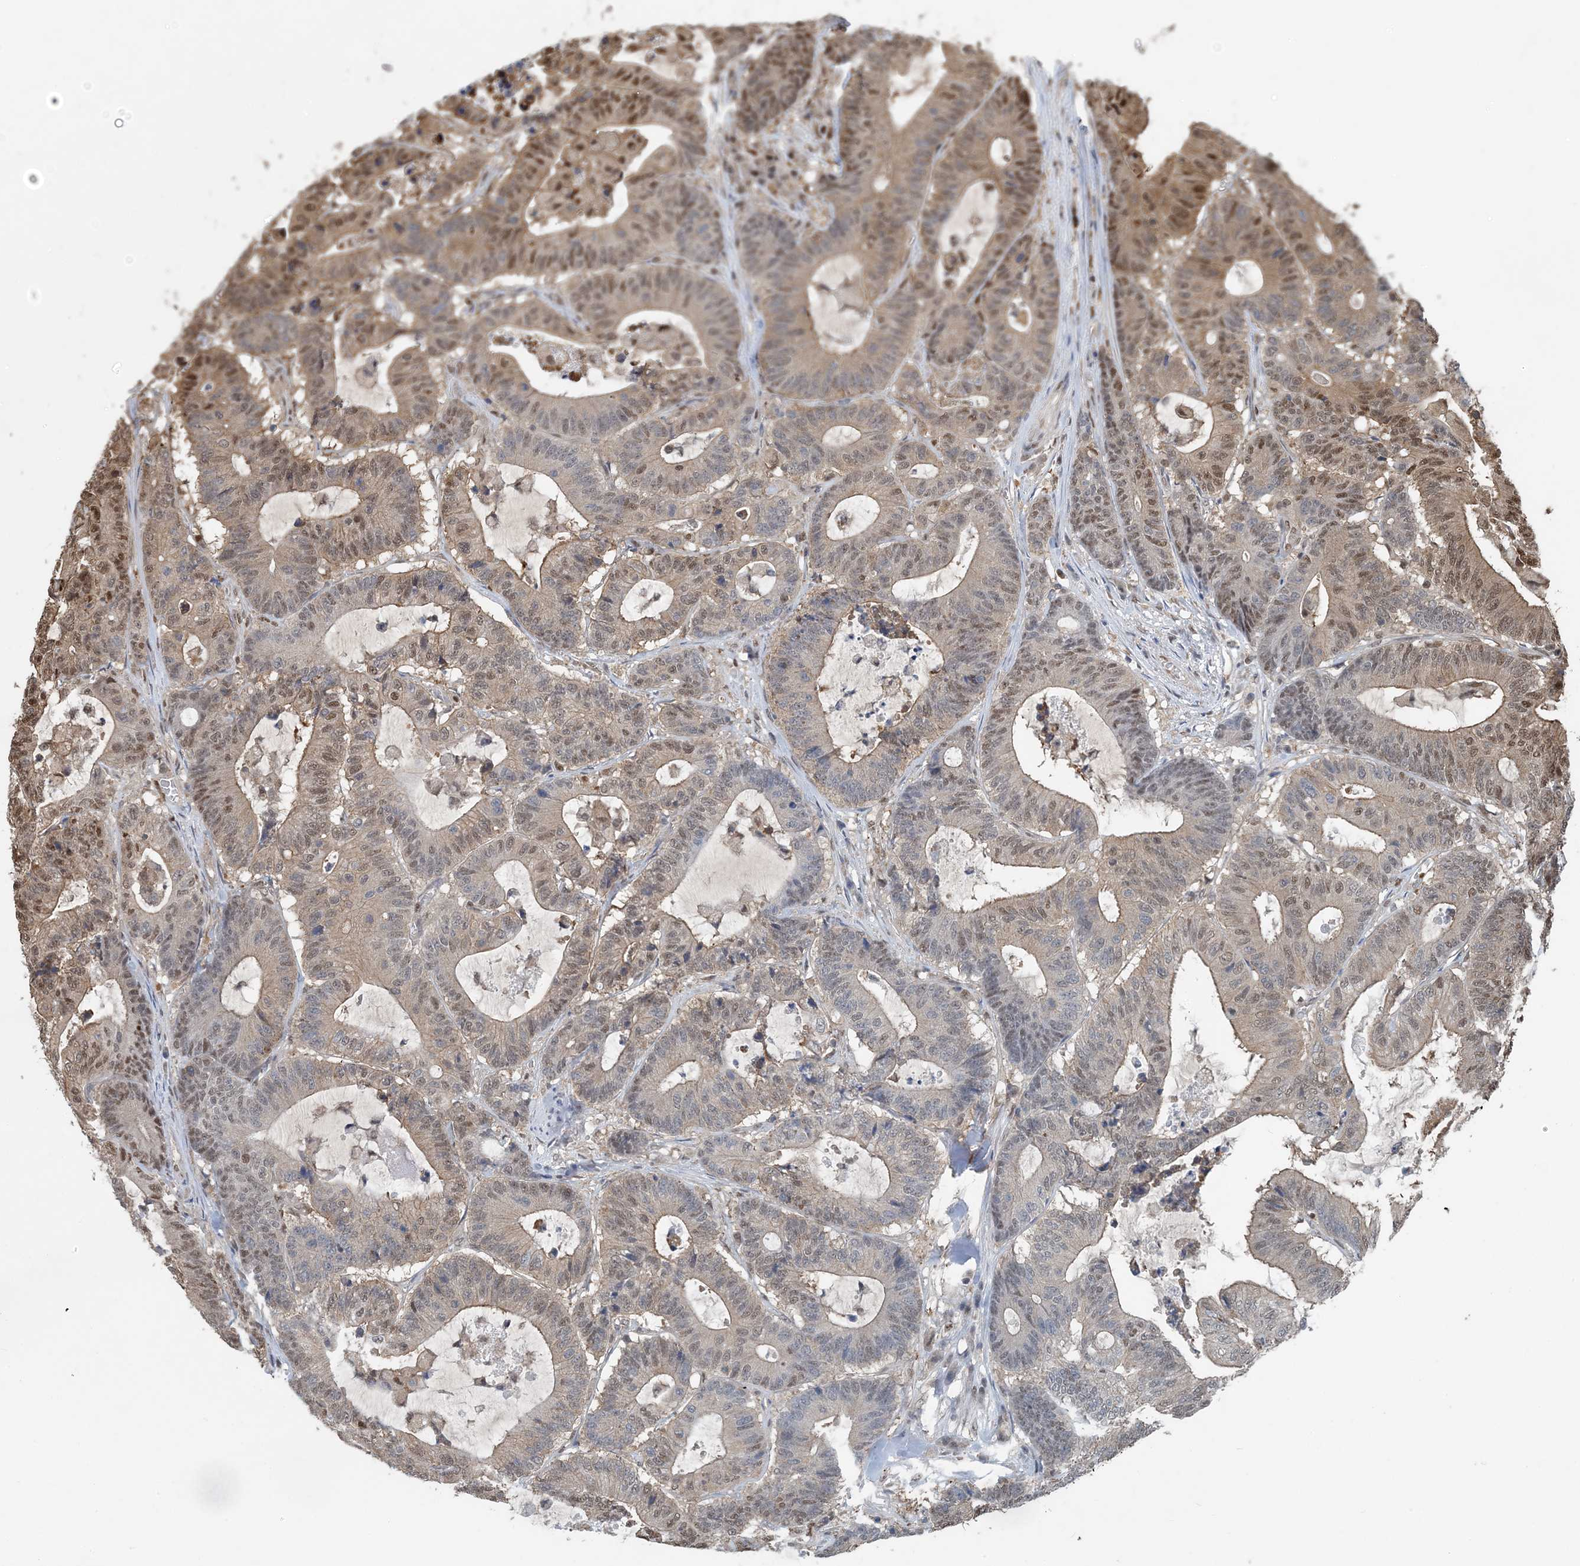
{"staining": {"intensity": "moderate", "quantity": ">75%", "location": "cytoplasmic/membranous,nuclear"}, "tissue": "colorectal cancer", "cell_type": "Tumor cells", "image_type": "cancer", "snomed": [{"axis": "morphology", "description": "Adenocarcinoma, NOS"}, {"axis": "topography", "description": "Colon"}], "caption": "DAB immunohistochemical staining of human colorectal cancer exhibits moderate cytoplasmic/membranous and nuclear protein expression in approximately >75% of tumor cells.", "gene": "HIKESHI", "patient": {"sex": "female", "age": 84}}